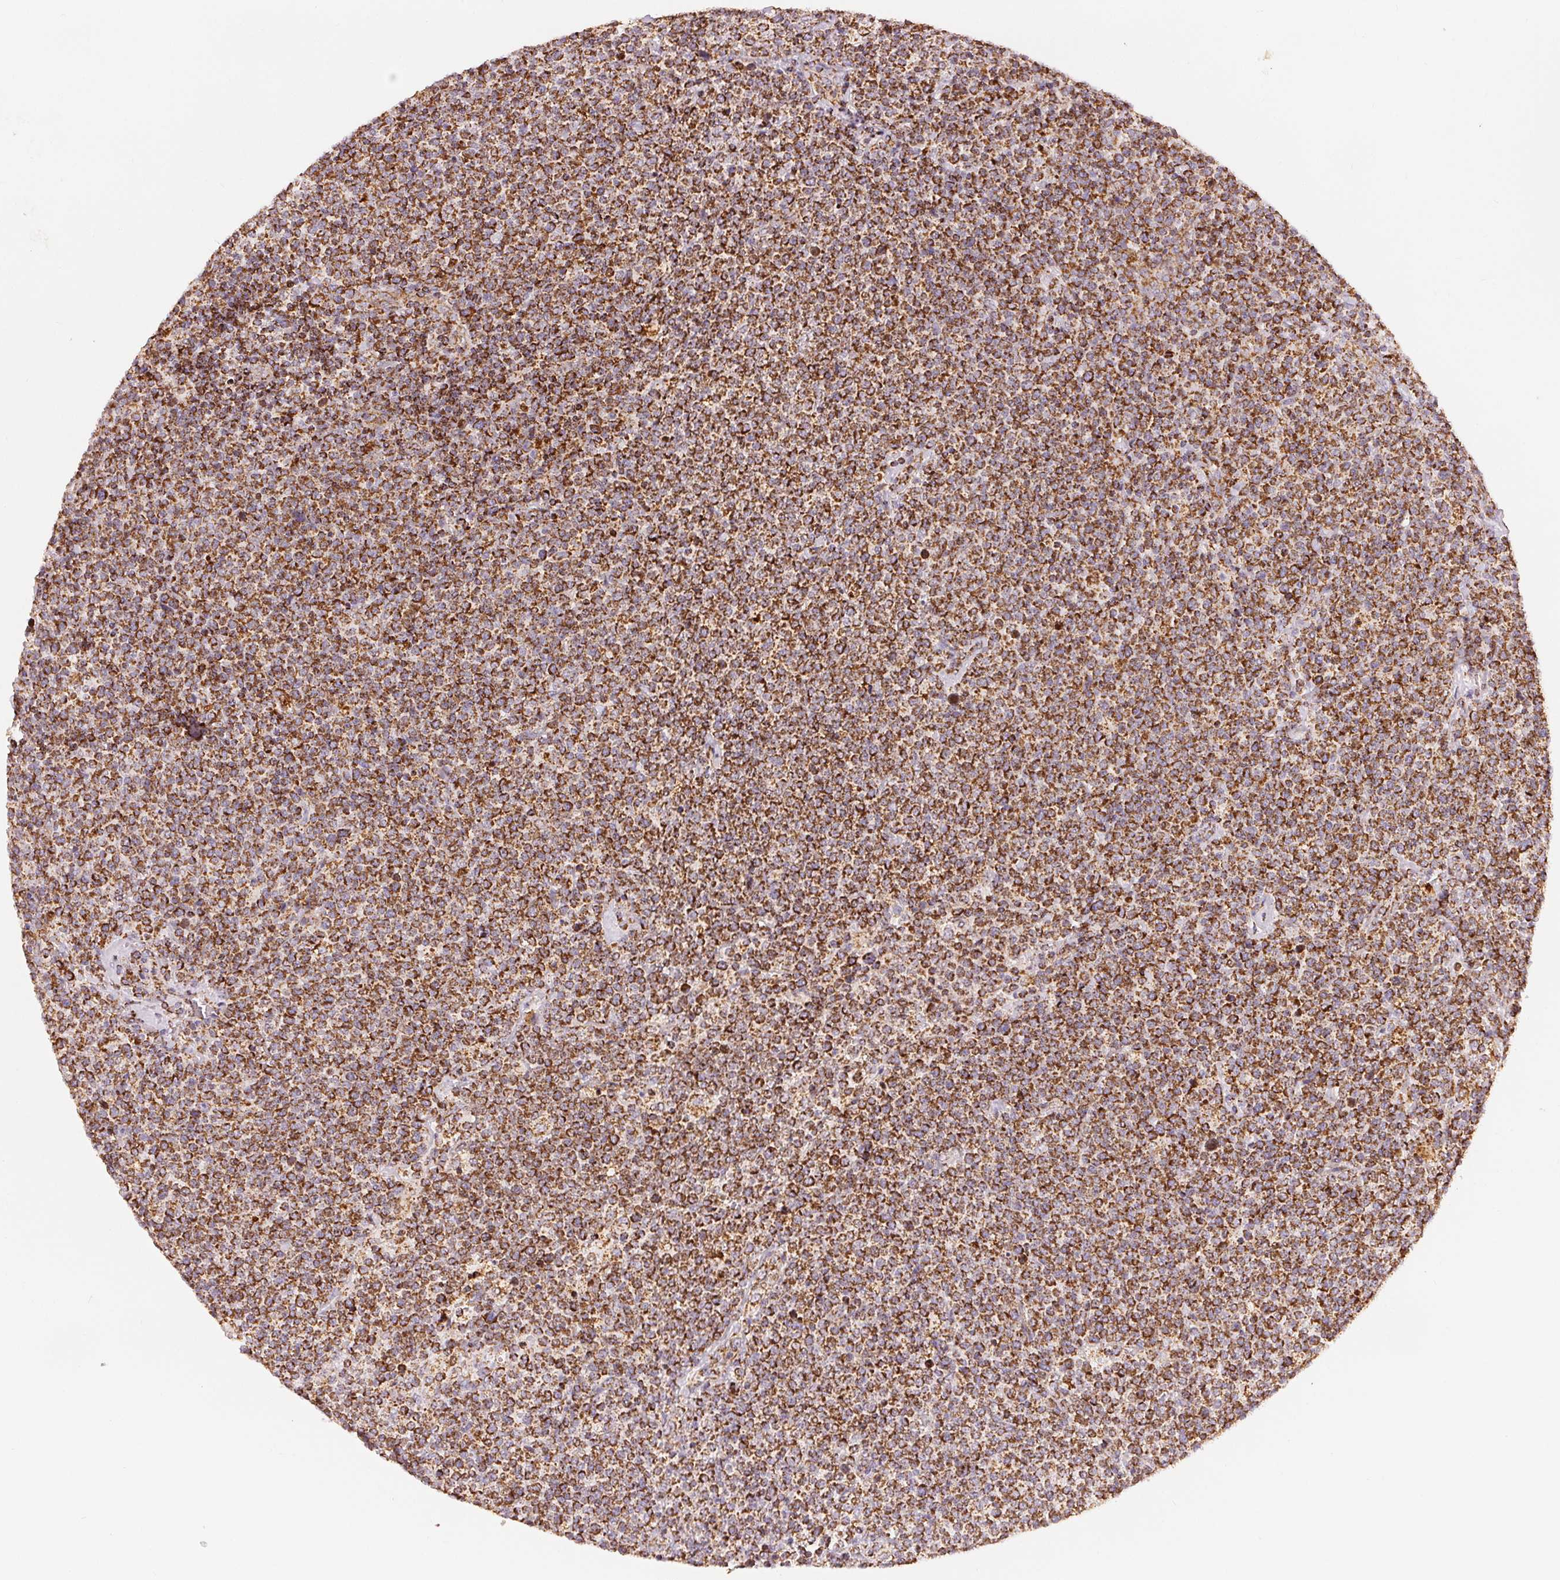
{"staining": {"intensity": "strong", "quantity": ">75%", "location": "cytoplasmic/membranous"}, "tissue": "lymphoma", "cell_type": "Tumor cells", "image_type": "cancer", "snomed": [{"axis": "morphology", "description": "Malignant lymphoma, non-Hodgkin's type, High grade"}, {"axis": "topography", "description": "Lymph node"}], "caption": "Tumor cells show strong cytoplasmic/membranous positivity in approximately >75% of cells in malignant lymphoma, non-Hodgkin's type (high-grade).", "gene": "SDHB", "patient": {"sex": "male", "age": 61}}